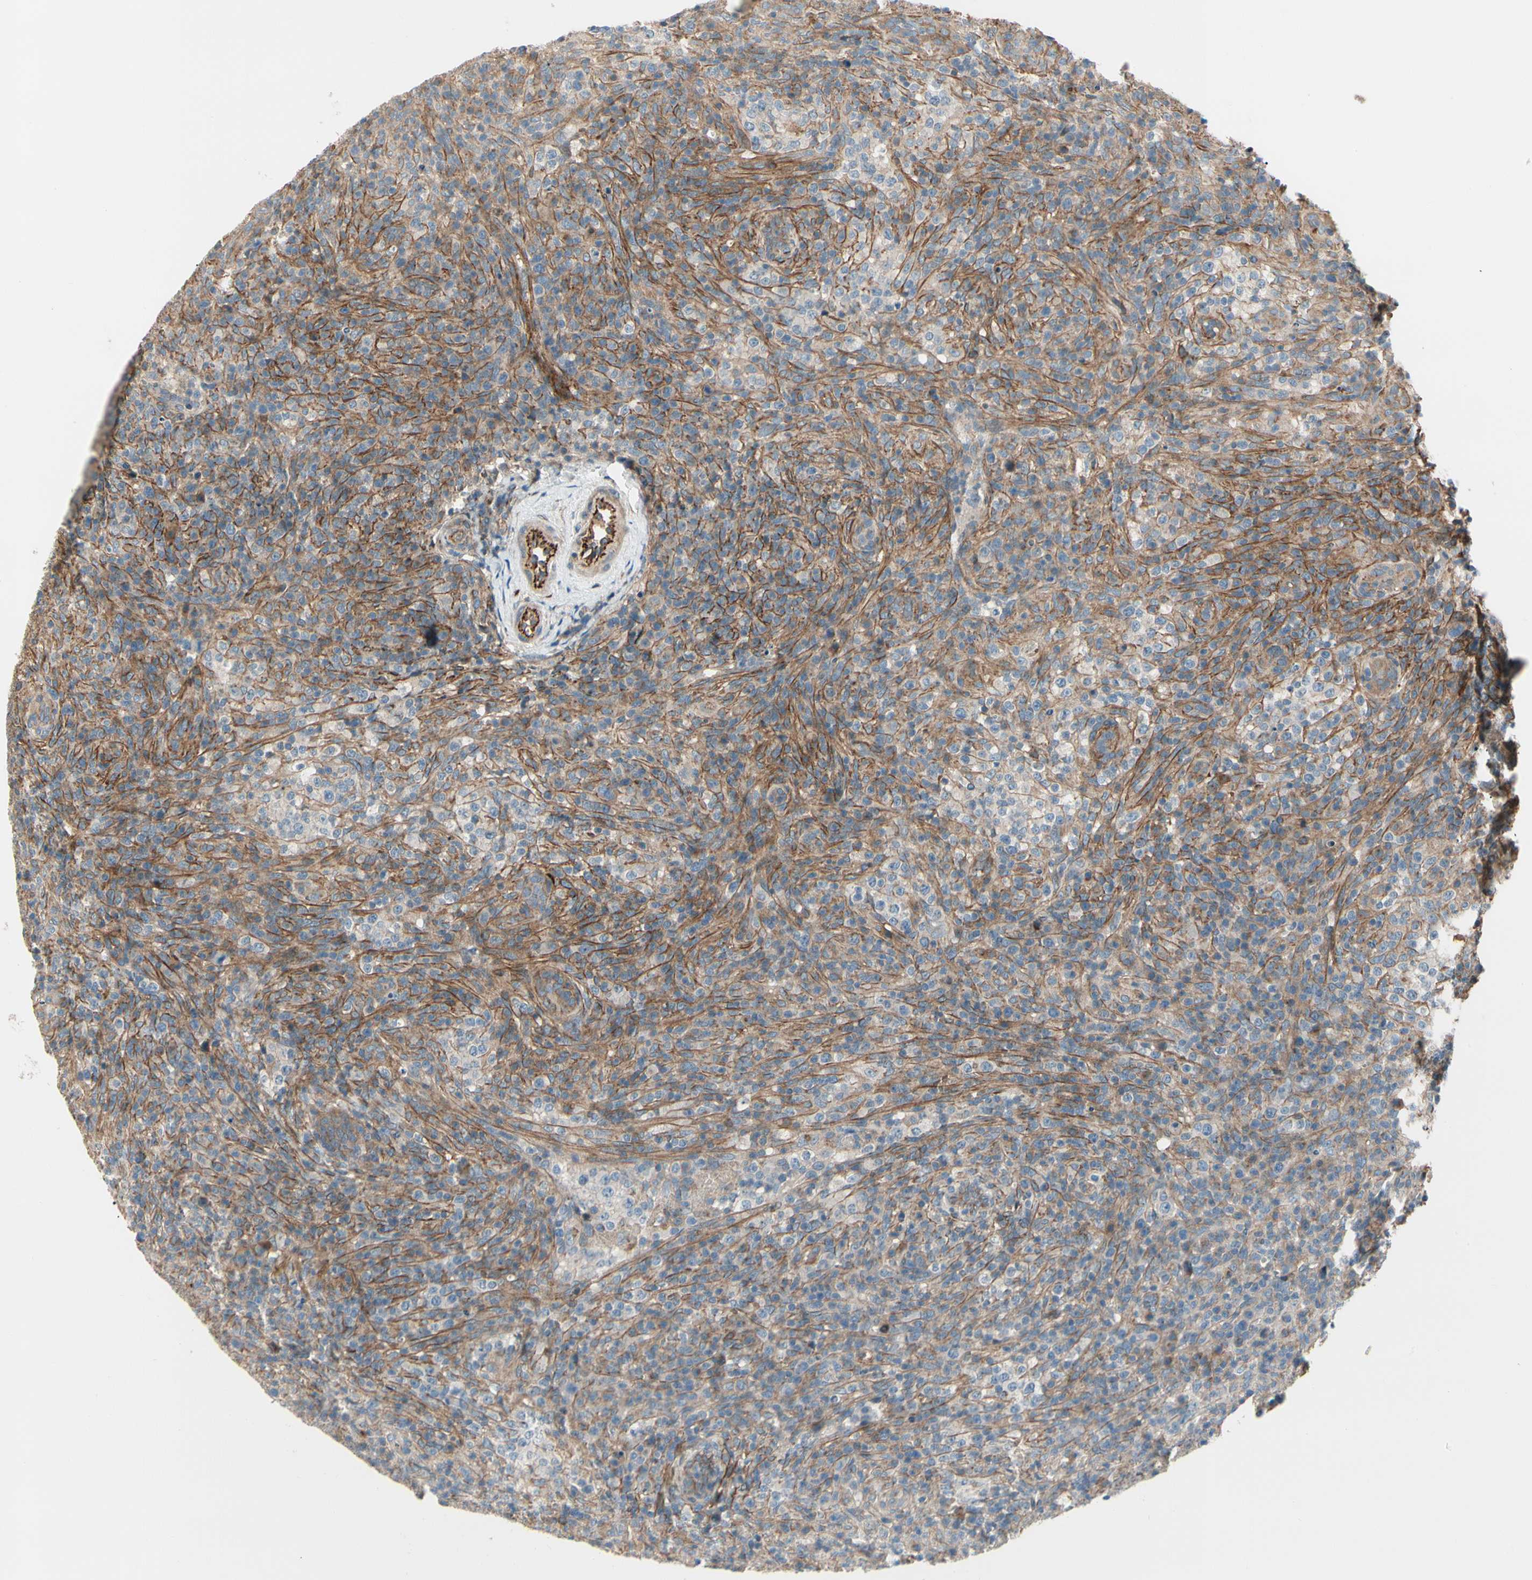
{"staining": {"intensity": "moderate", "quantity": ">75%", "location": "cytoplasmic/membranous"}, "tissue": "lymphoma", "cell_type": "Tumor cells", "image_type": "cancer", "snomed": [{"axis": "morphology", "description": "Malignant lymphoma, non-Hodgkin's type, High grade"}, {"axis": "topography", "description": "Lymph node"}], "caption": "Protein staining of lymphoma tissue displays moderate cytoplasmic/membranous staining in approximately >75% of tumor cells.", "gene": "ABCA3", "patient": {"sex": "female", "age": 76}}